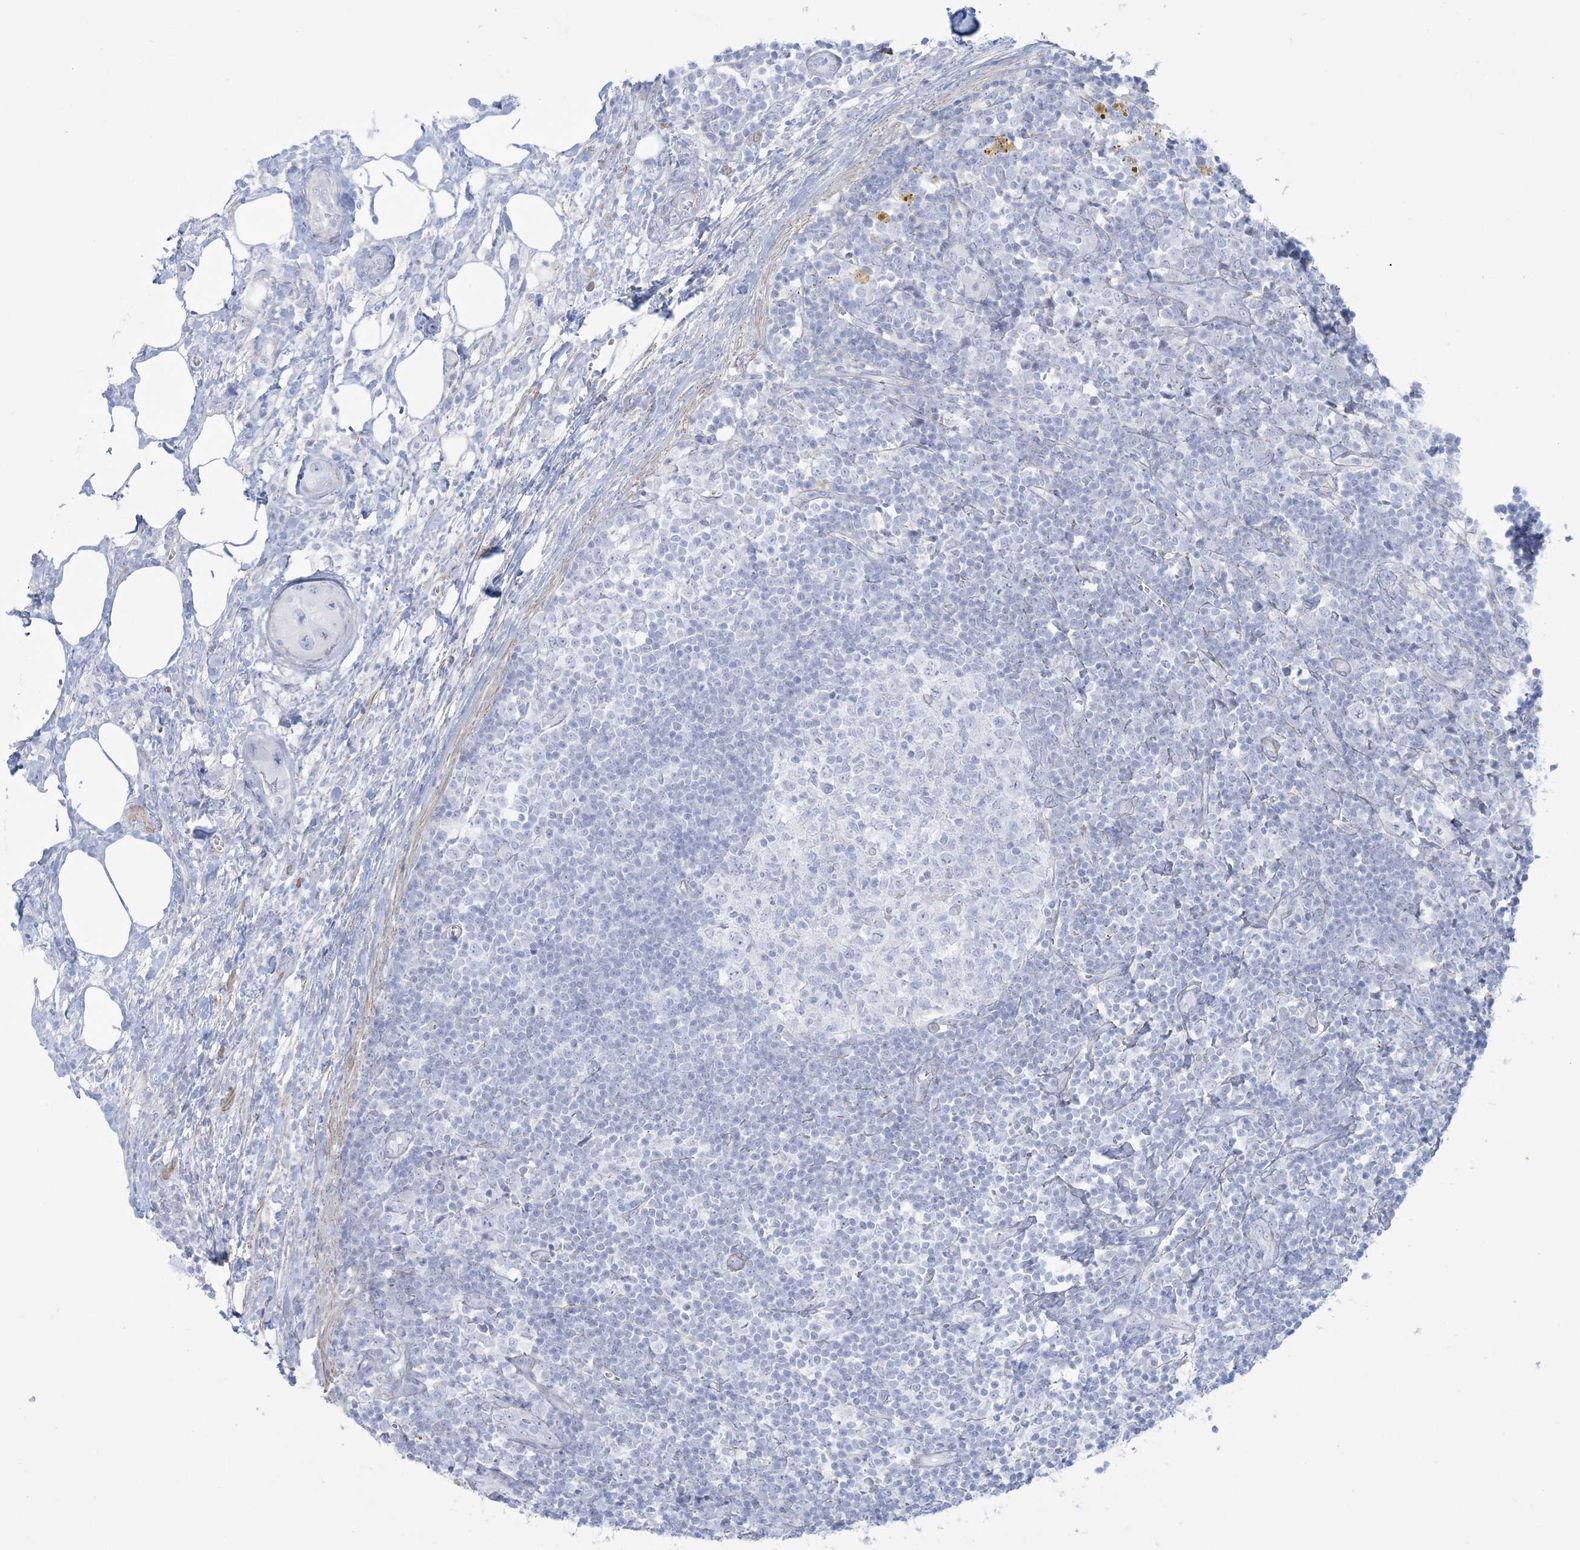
{"staining": {"intensity": "negative", "quantity": "none", "location": "none"}, "tissue": "lymph node", "cell_type": "Germinal center cells", "image_type": "normal", "snomed": [{"axis": "morphology", "description": "Normal tissue, NOS"}, {"axis": "morphology", "description": "Squamous cell carcinoma, metastatic, NOS"}, {"axis": "topography", "description": "Lymph node"}], "caption": "There is no significant positivity in germinal center cells of lymph node. Brightfield microscopy of immunohistochemistry stained with DAB (brown) and hematoxylin (blue), captured at high magnification.", "gene": "AGXT", "patient": {"sex": "male", "age": 73}}